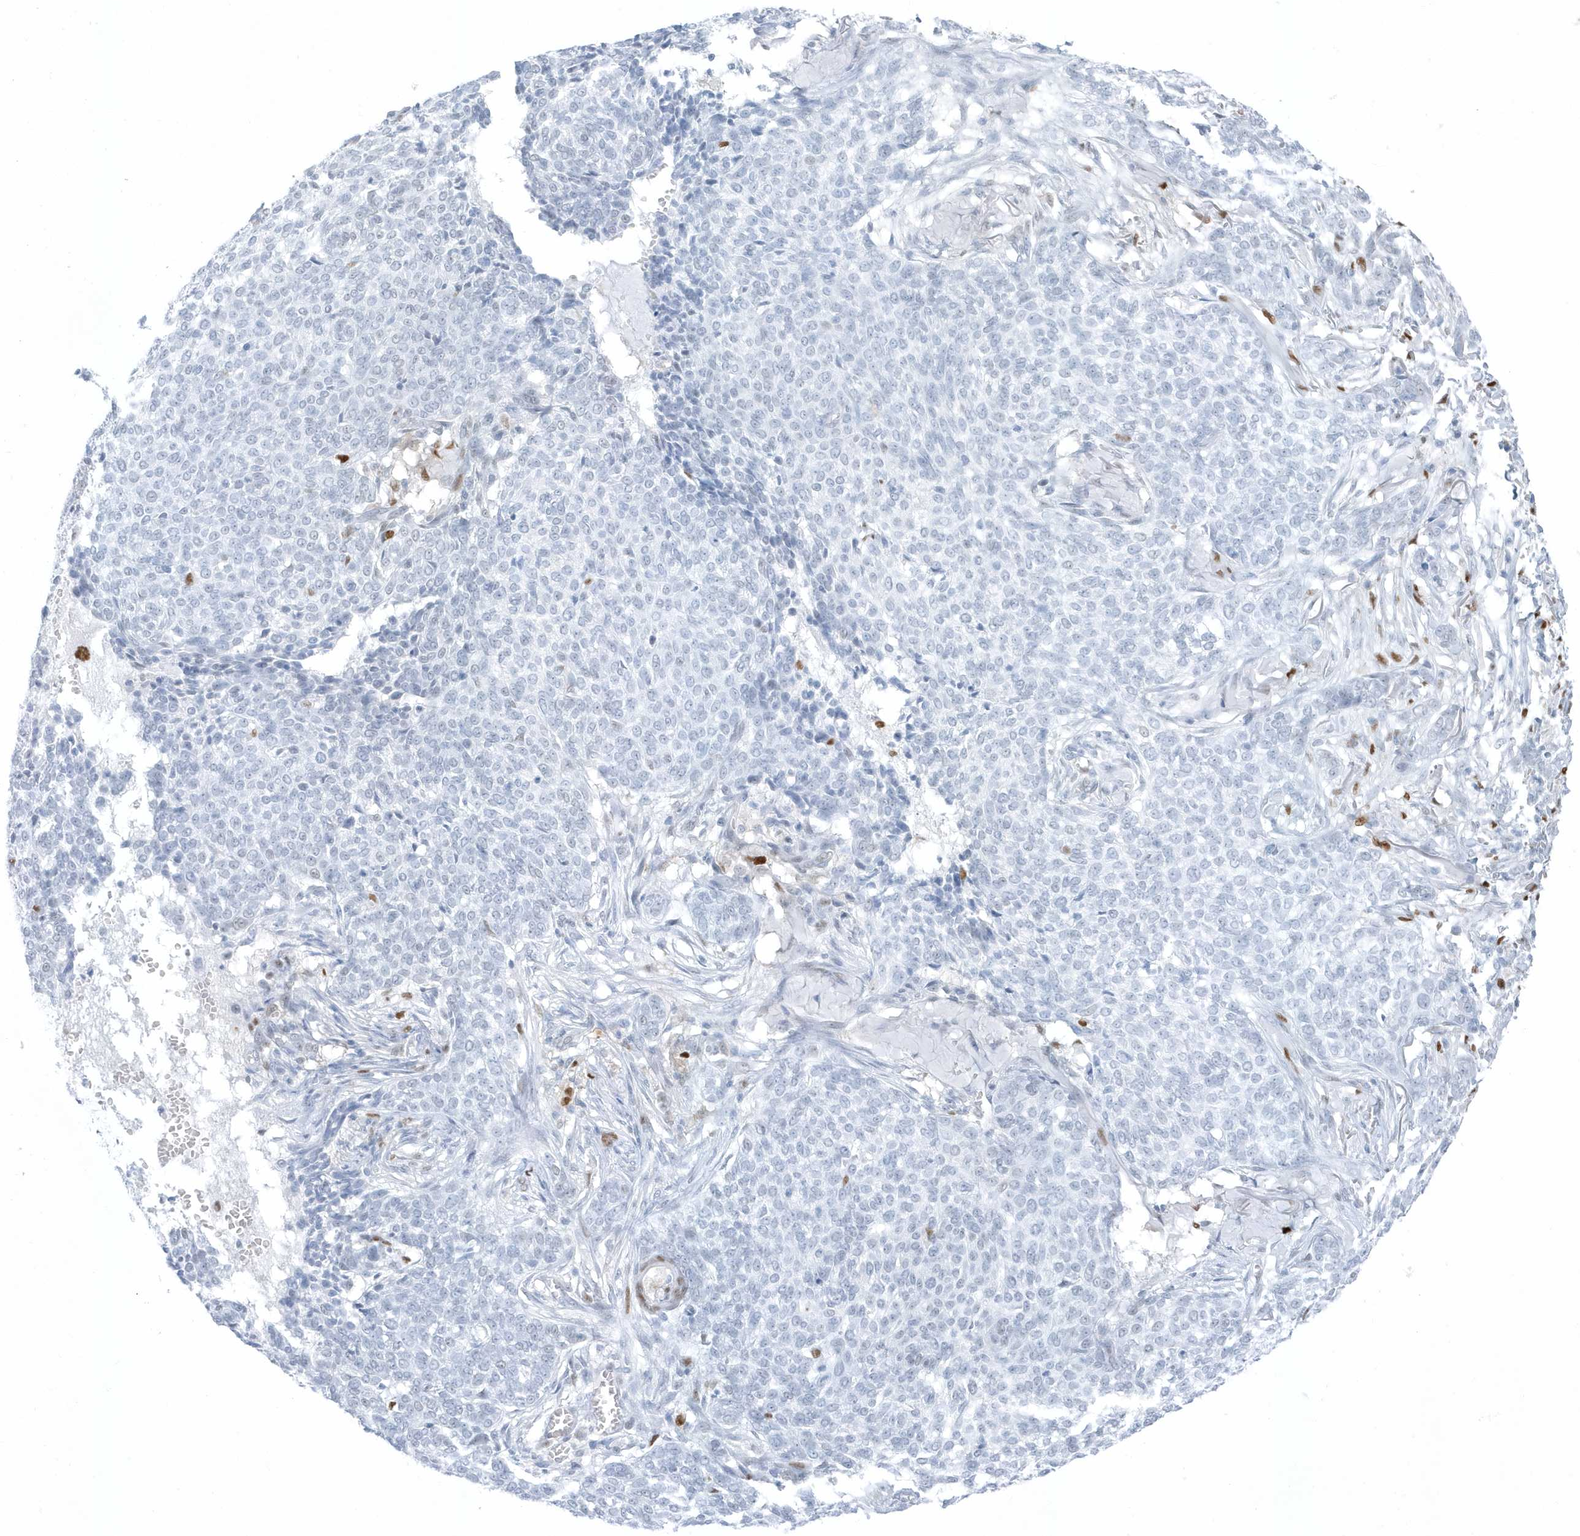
{"staining": {"intensity": "negative", "quantity": "none", "location": "none"}, "tissue": "skin cancer", "cell_type": "Tumor cells", "image_type": "cancer", "snomed": [{"axis": "morphology", "description": "Basal cell carcinoma"}, {"axis": "topography", "description": "Skin"}], "caption": "There is no significant expression in tumor cells of skin cancer.", "gene": "SMIM34", "patient": {"sex": "male", "age": 85}}